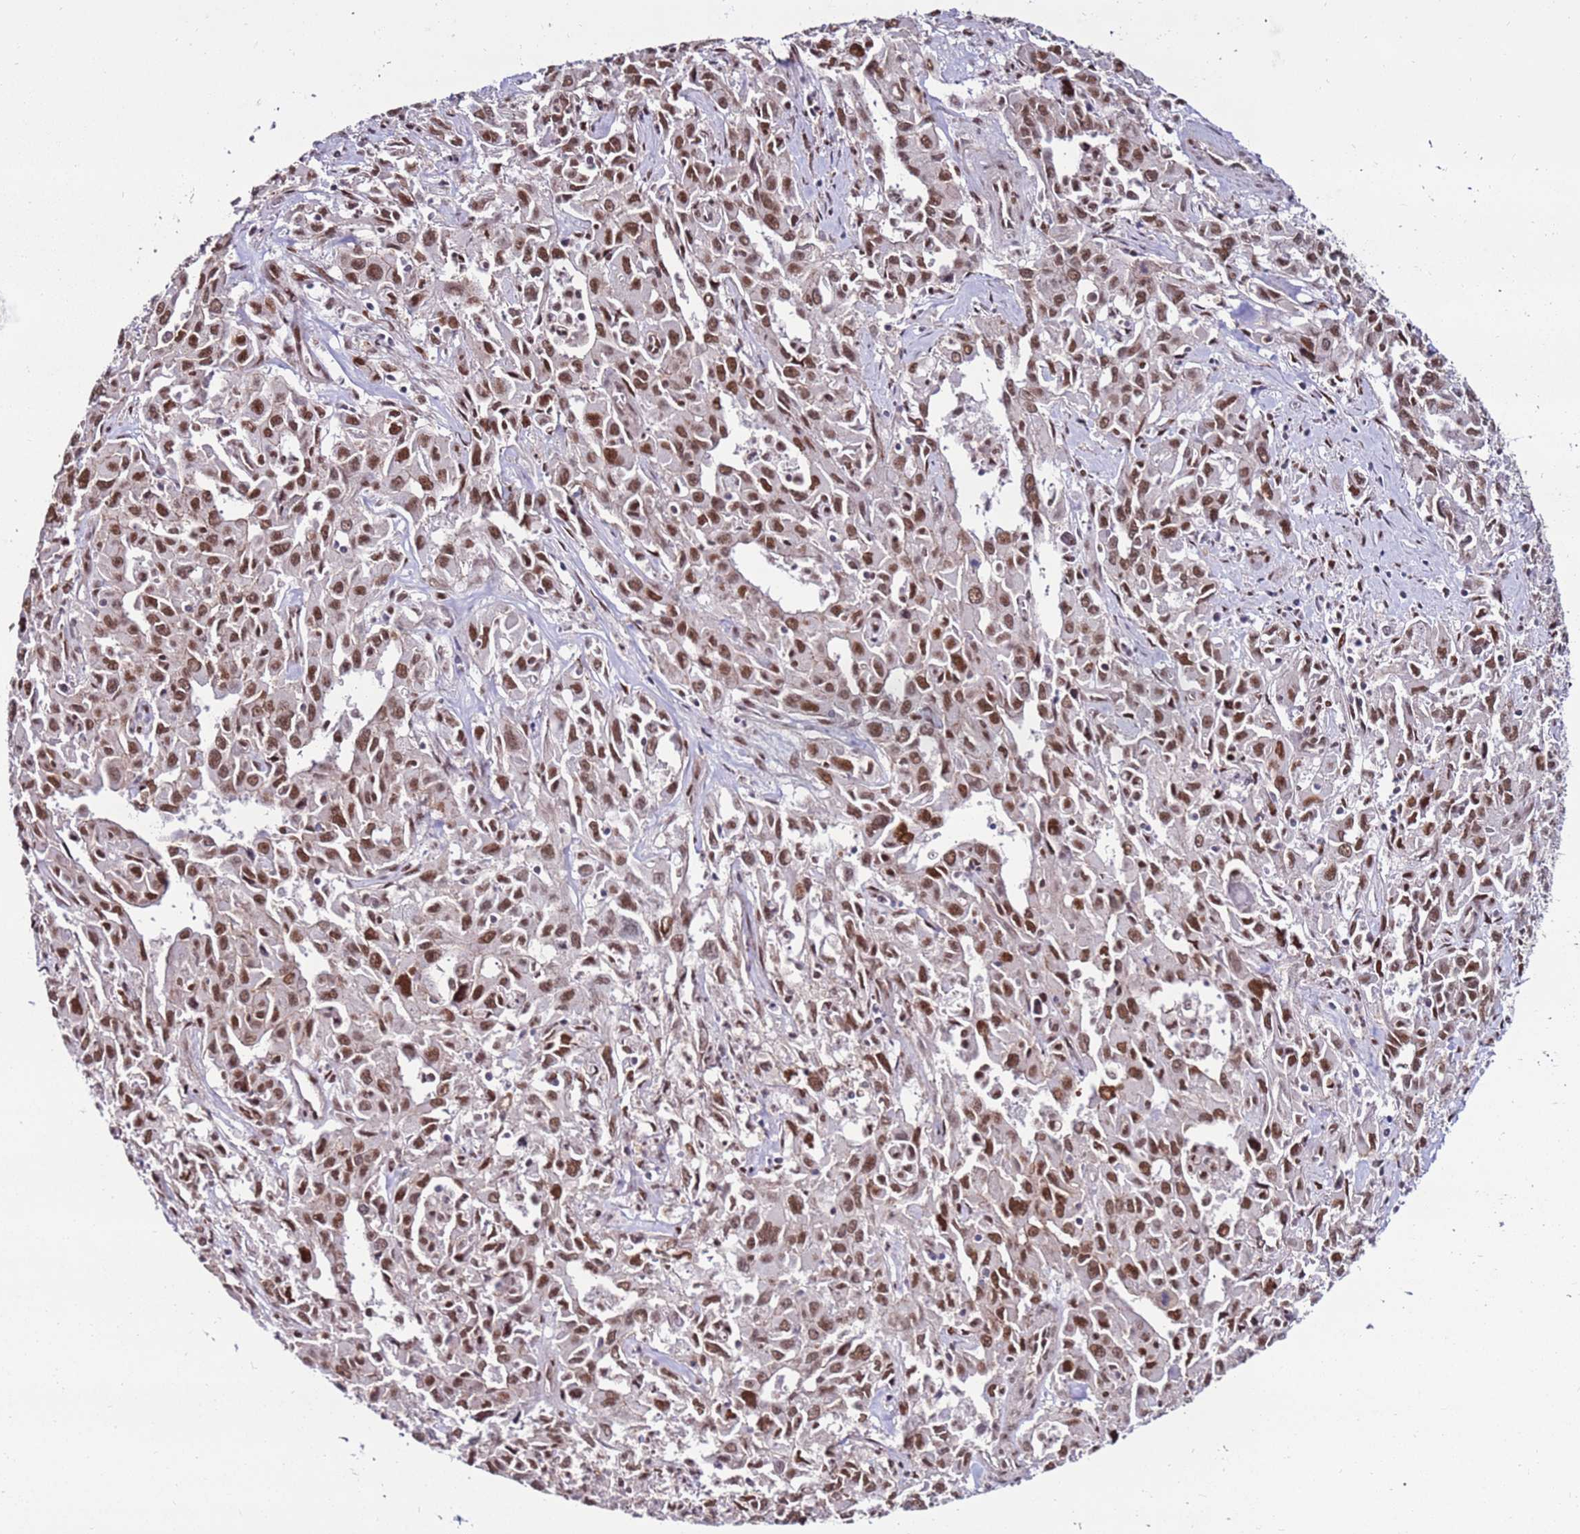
{"staining": {"intensity": "moderate", "quantity": ">75%", "location": "nuclear"}, "tissue": "liver cancer", "cell_type": "Tumor cells", "image_type": "cancer", "snomed": [{"axis": "morphology", "description": "Carcinoma, Hepatocellular, NOS"}, {"axis": "topography", "description": "Liver"}], "caption": "This is an image of immunohistochemistry staining of liver cancer (hepatocellular carcinoma), which shows moderate staining in the nuclear of tumor cells.", "gene": "KPNA4", "patient": {"sex": "male", "age": 63}}